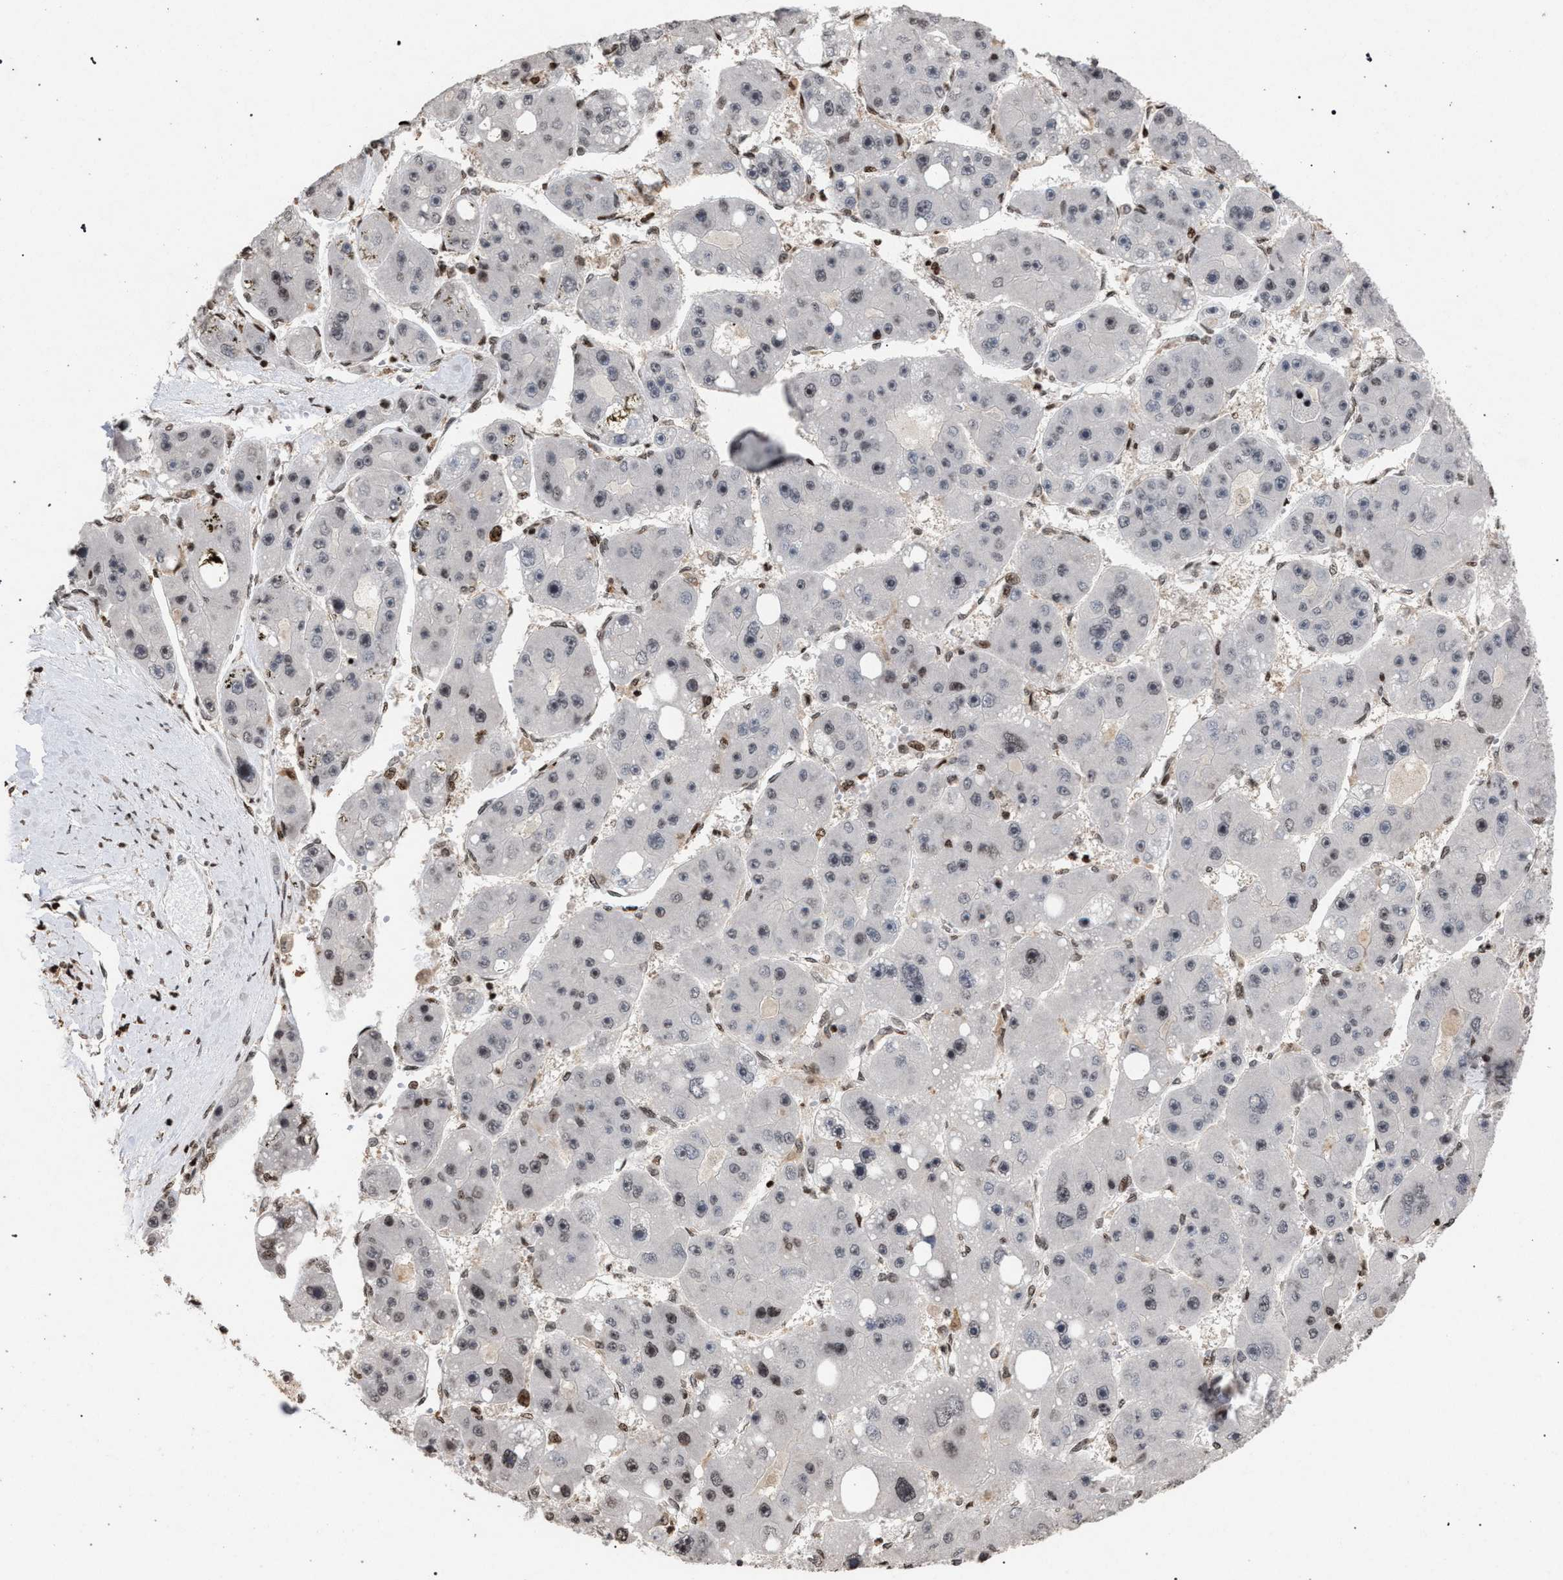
{"staining": {"intensity": "moderate", "quantity": "<25%", "location": "nuclear"}, "tissue": "liver cancer", "cell_type": "Tumor cells", "image_type": "cancer", "snomed": [{"axis": "morphology", "description": "Carcinoma, Hepatocellular, NOS"}, {"axis": "topography", "description": "Liver"}], "caption": "Protein analysis of hepatocellular carcinoma (liver) tissue exhibits moderate nuclear positivity in about <25% of tumor cells.", "gene": "FOXD3", "patient": {"sex": "female", "age": 61}}